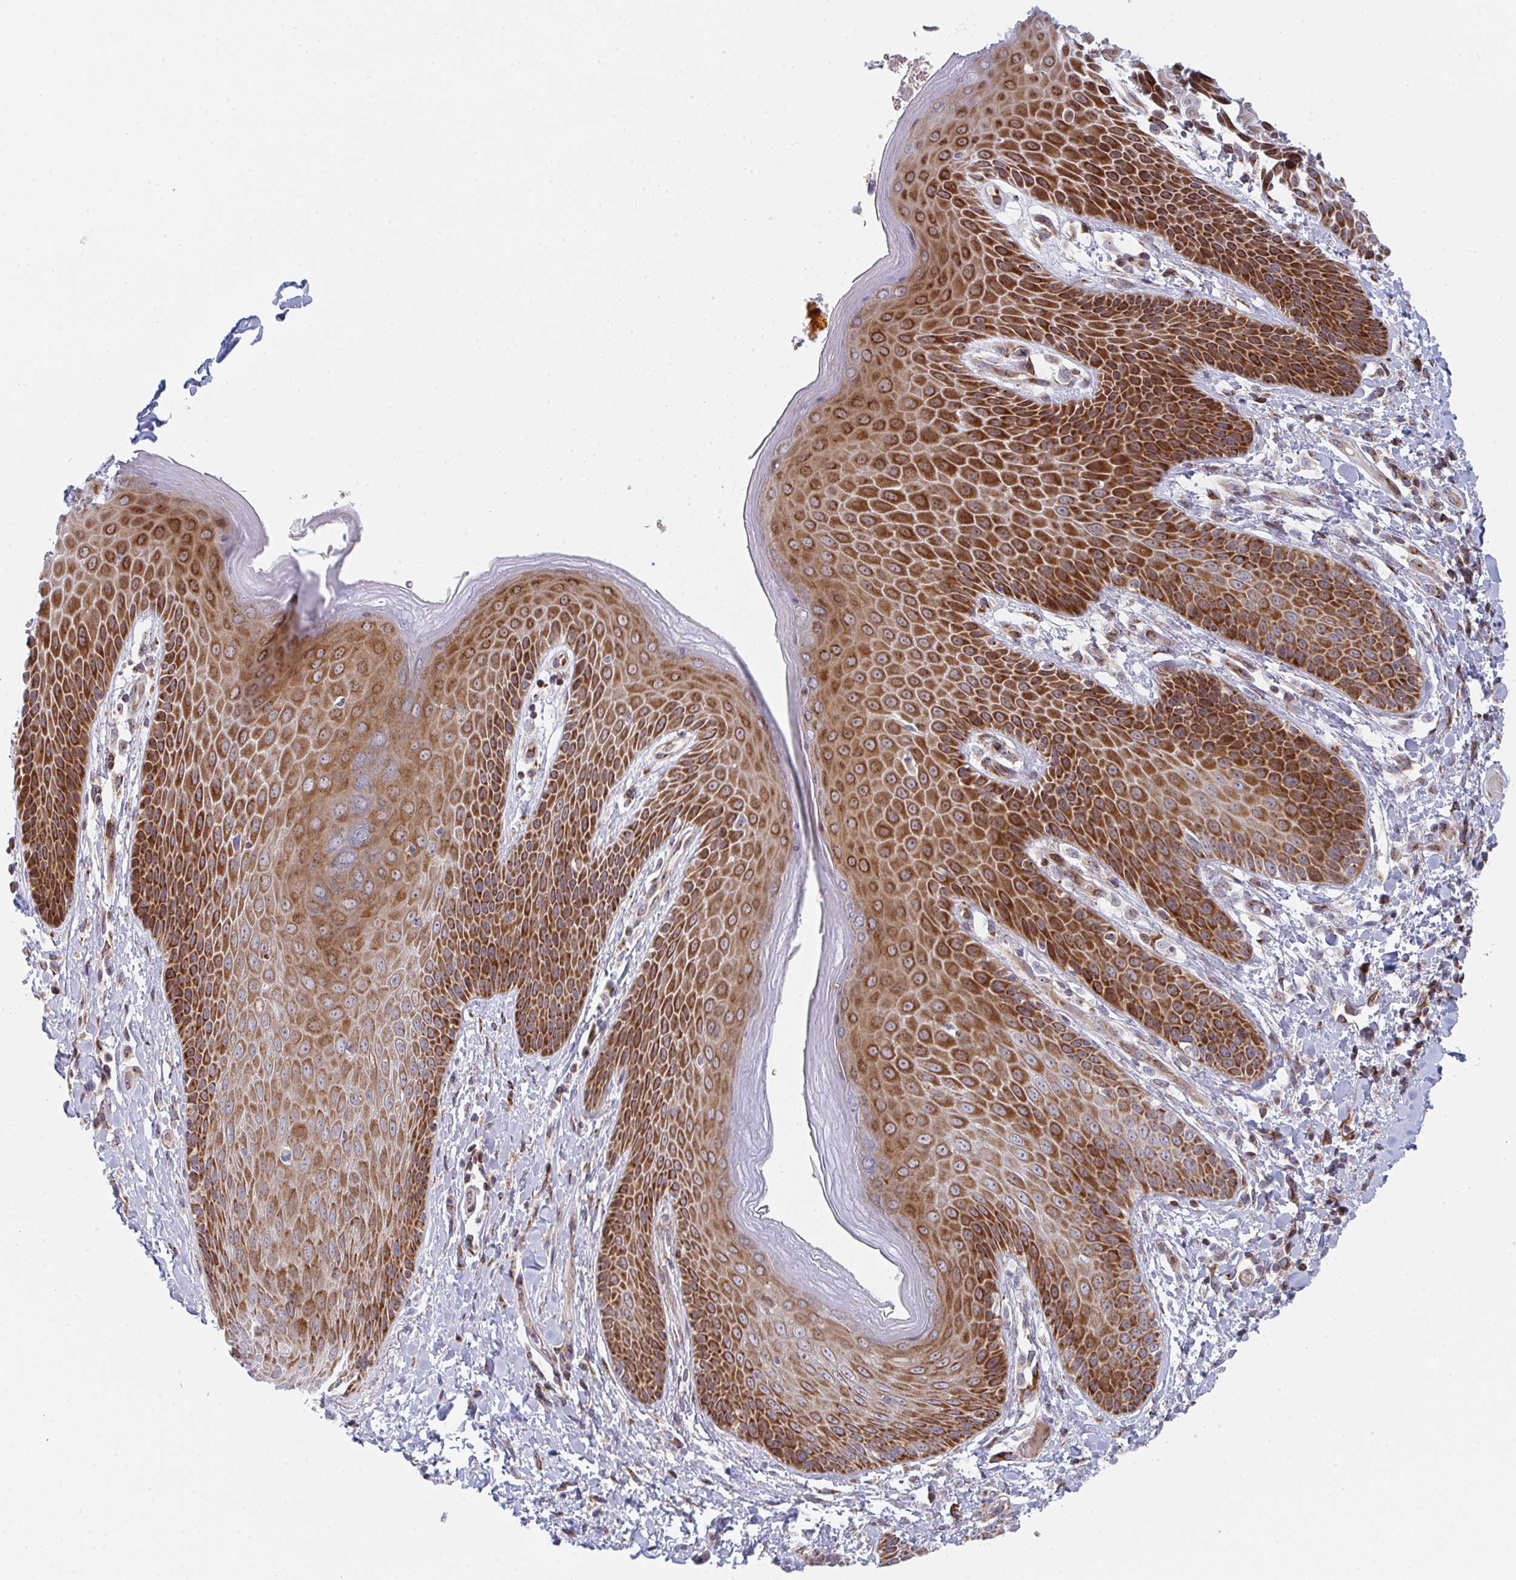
{"staining": {"intensity": "strong", "quantity": ">75%", "location": "cytoplasmic/membranous"}, "tissue": "skin", "cell_type": "Epidermal cells", "image_type": "normal", "snomed": [{"axis": "morphology", "description": "Normal tissue, NOS"}, {"axis": "topography", "description": "Anal"}, {"axis": "topography", "description": "Peripheral nerve tissue"}], "caption": "The histopathology image displays immunohistochemical staining of unremarkable skin. There is strong cytoplasmic/membranous expression is identified in approximately >75% of epidermal cells.", "gene": "PRKCH", "patient": {"sex": "male", "age": 51}}